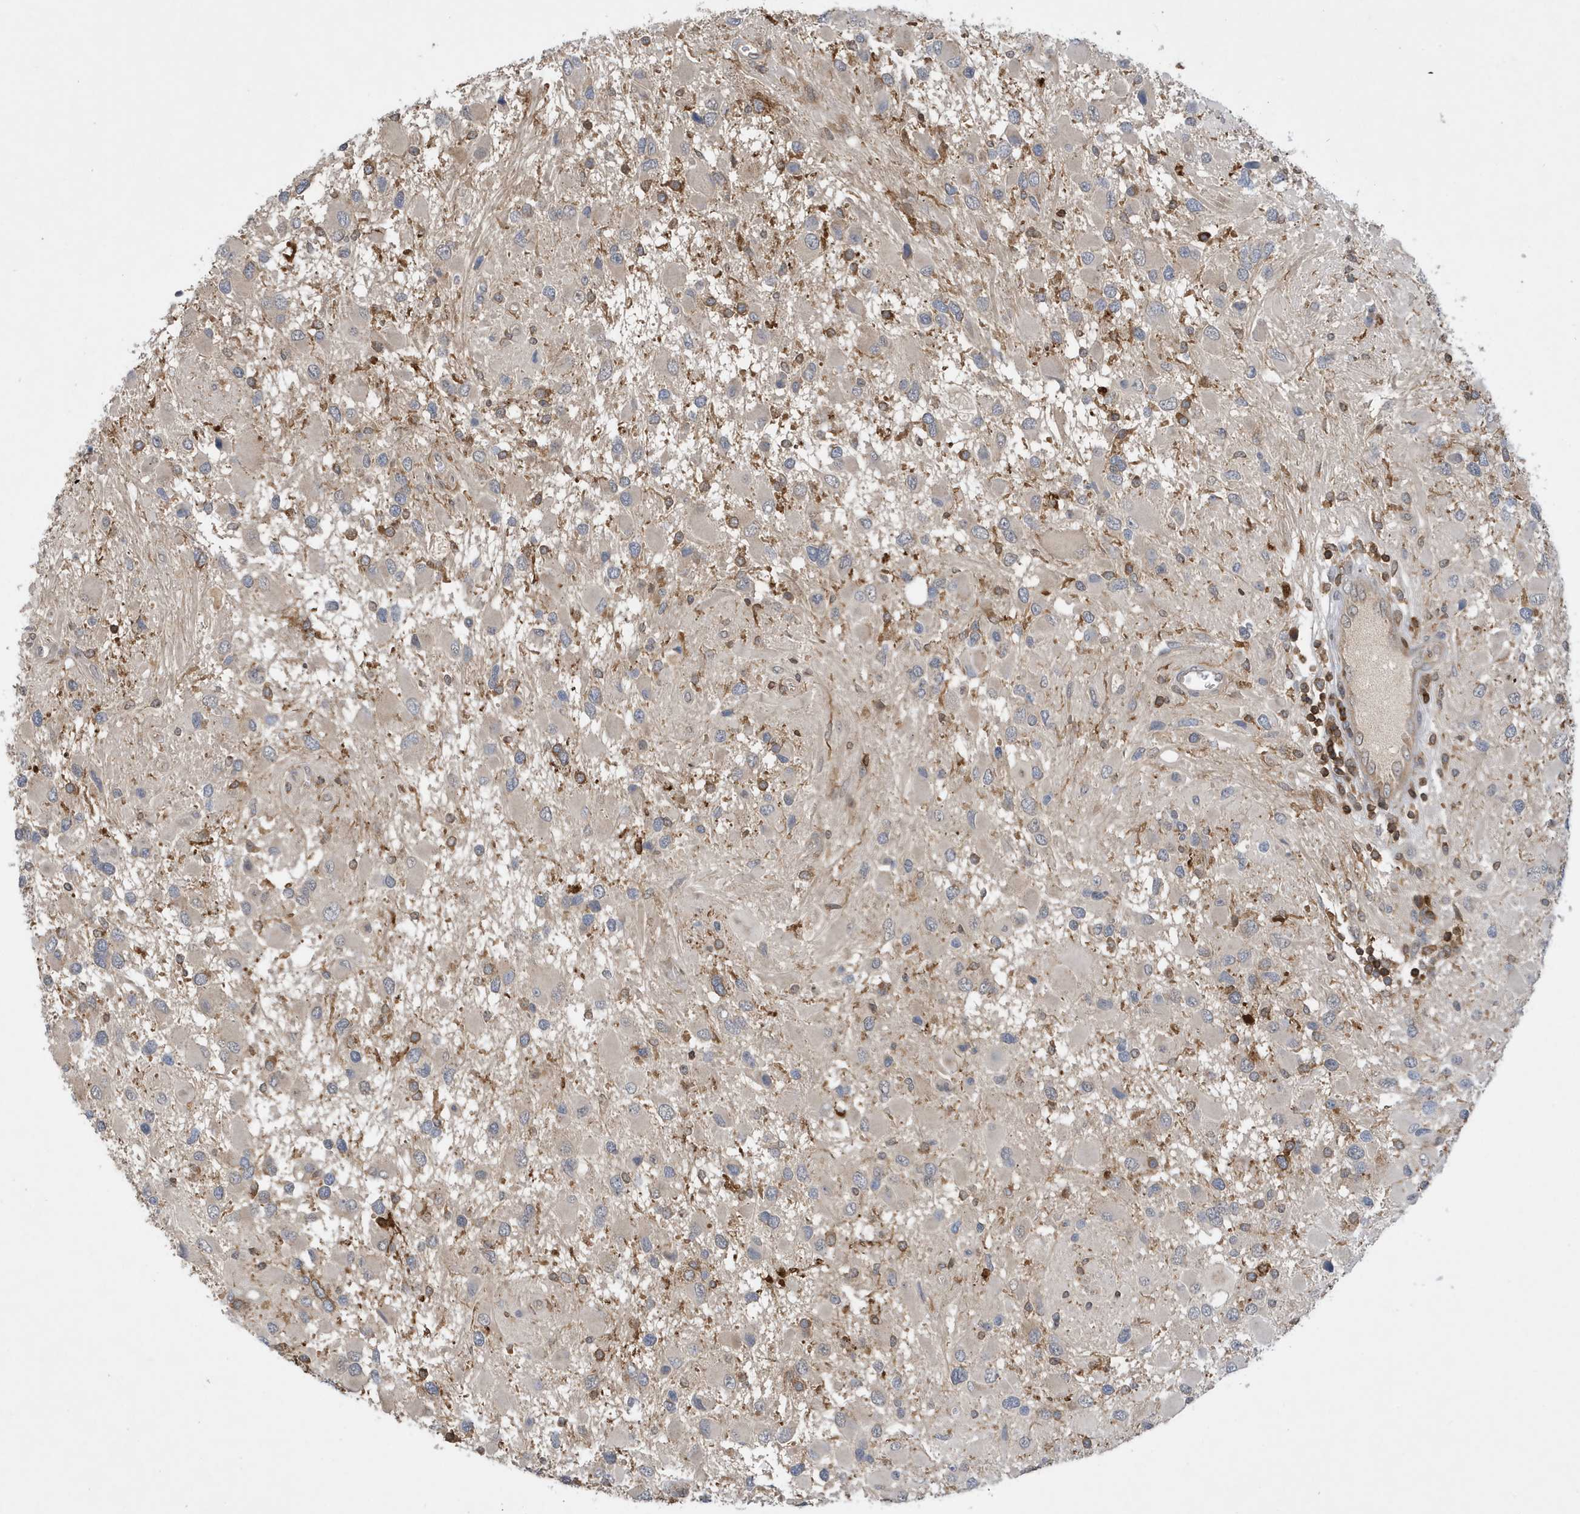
{"staining": {"intensity": "negative", "quantity": "none", "location": "none"}, "tissue": "glioma", "cell_type": "Tumor cells", "image_type": "cancer", "snomed": [{"axis": "morphology", "description": "Glioma, malignant, High grade"}, {"axis": "topography", "description": "Brain"}], "caption": "High magnification brightfield microscopy of glioma stained with DAB (brown) and counterstained with hematoxylin (blue): tumor cells show no significant staining.", "gene": "NSUN3", "patient": {"sex": "male", "age": 53}}